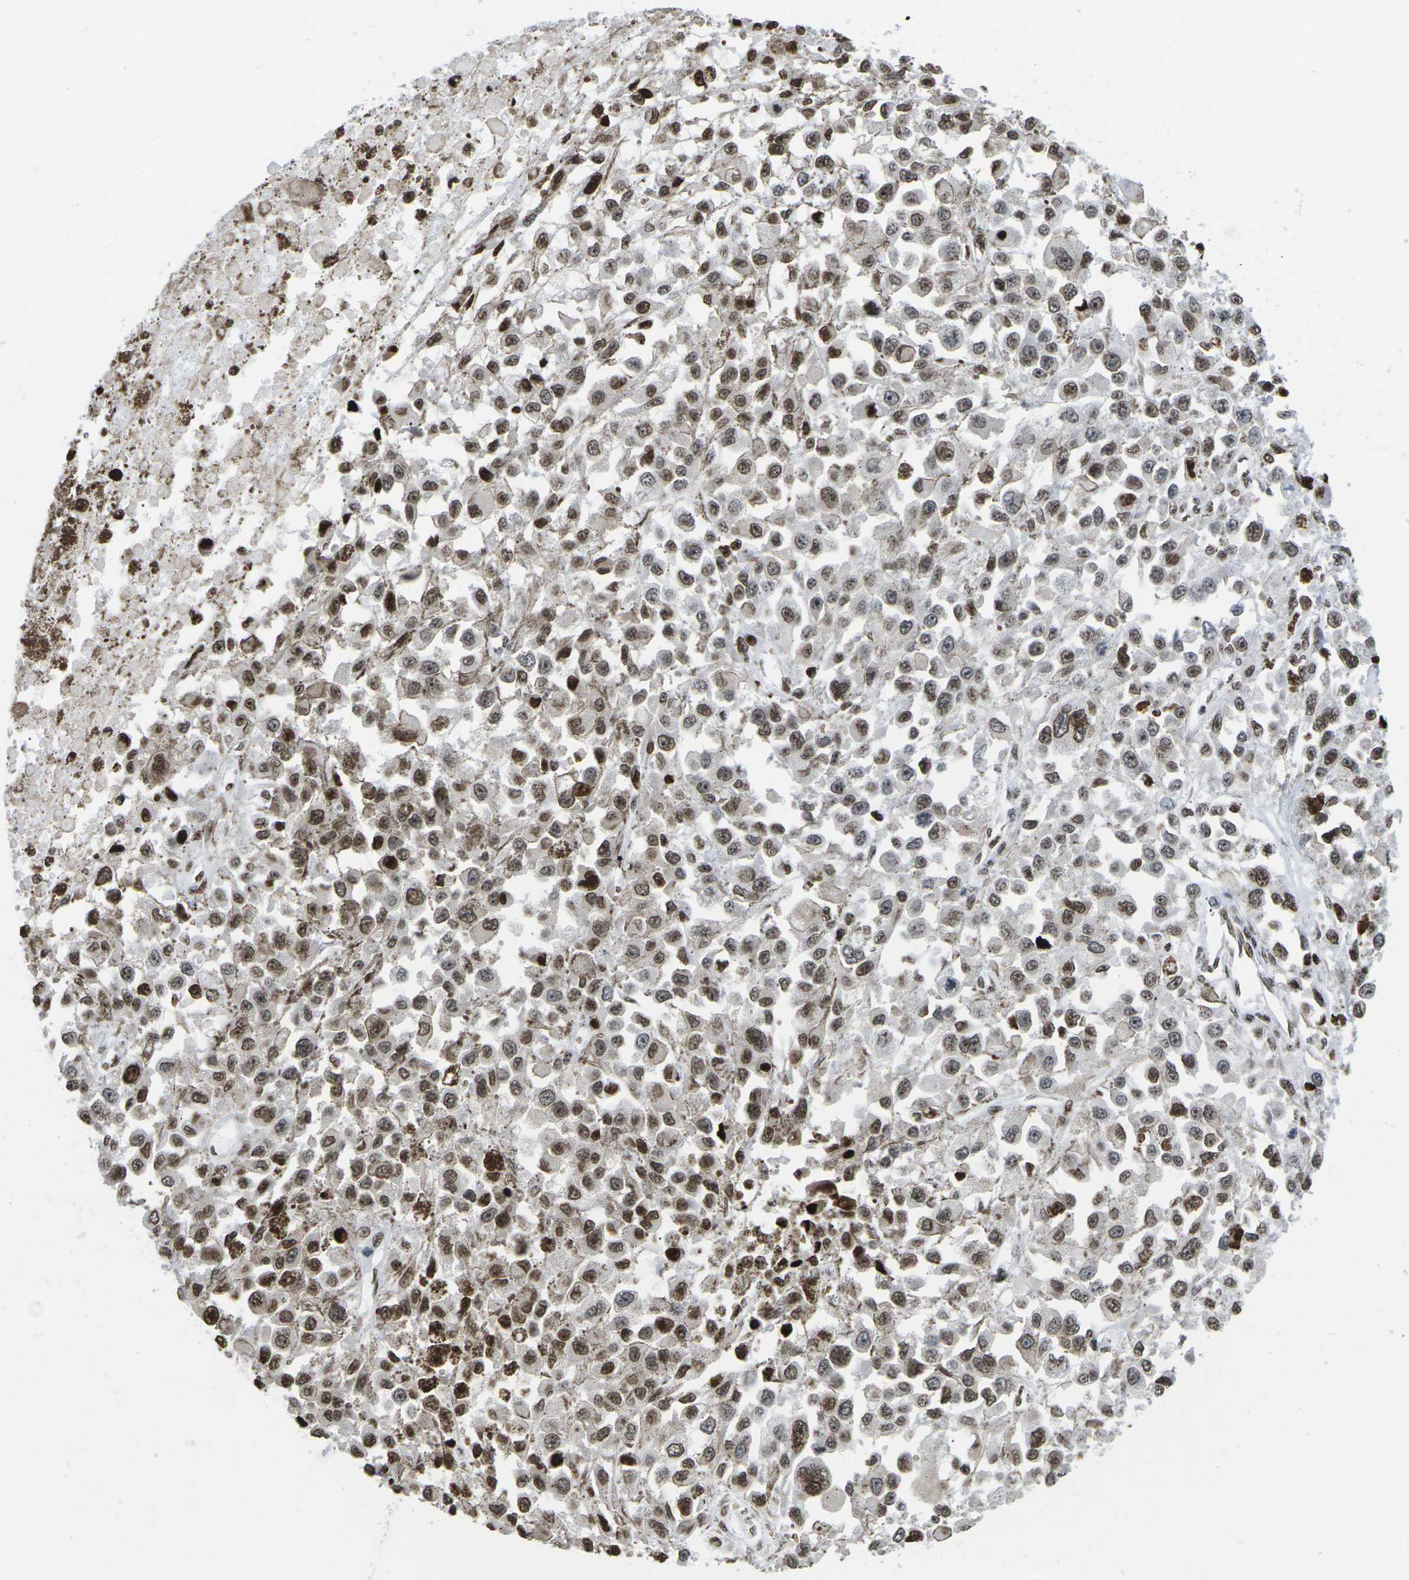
{"staining": {"intensity": "moderate", "quantity": ">75%", "location": "cytoplasmic/membranous,nuclear"}, "tissue": "melanoma", "cell_type": "Tumor cells", "image_type": "cancer", "snomed": [{"axis": "morphology", "description": "Malignant melanoma, Metastatic site"}, {"axis": "topography", "description": "Lymph node"}], "caption": "Protein analysis of melanoma tissue exhibits moderate cytoplasmic/membranous and nuclear positivity in about >75% of tumor cells.", "gene": "H1-4", "patient": {"sex": "male", "age": 59}}